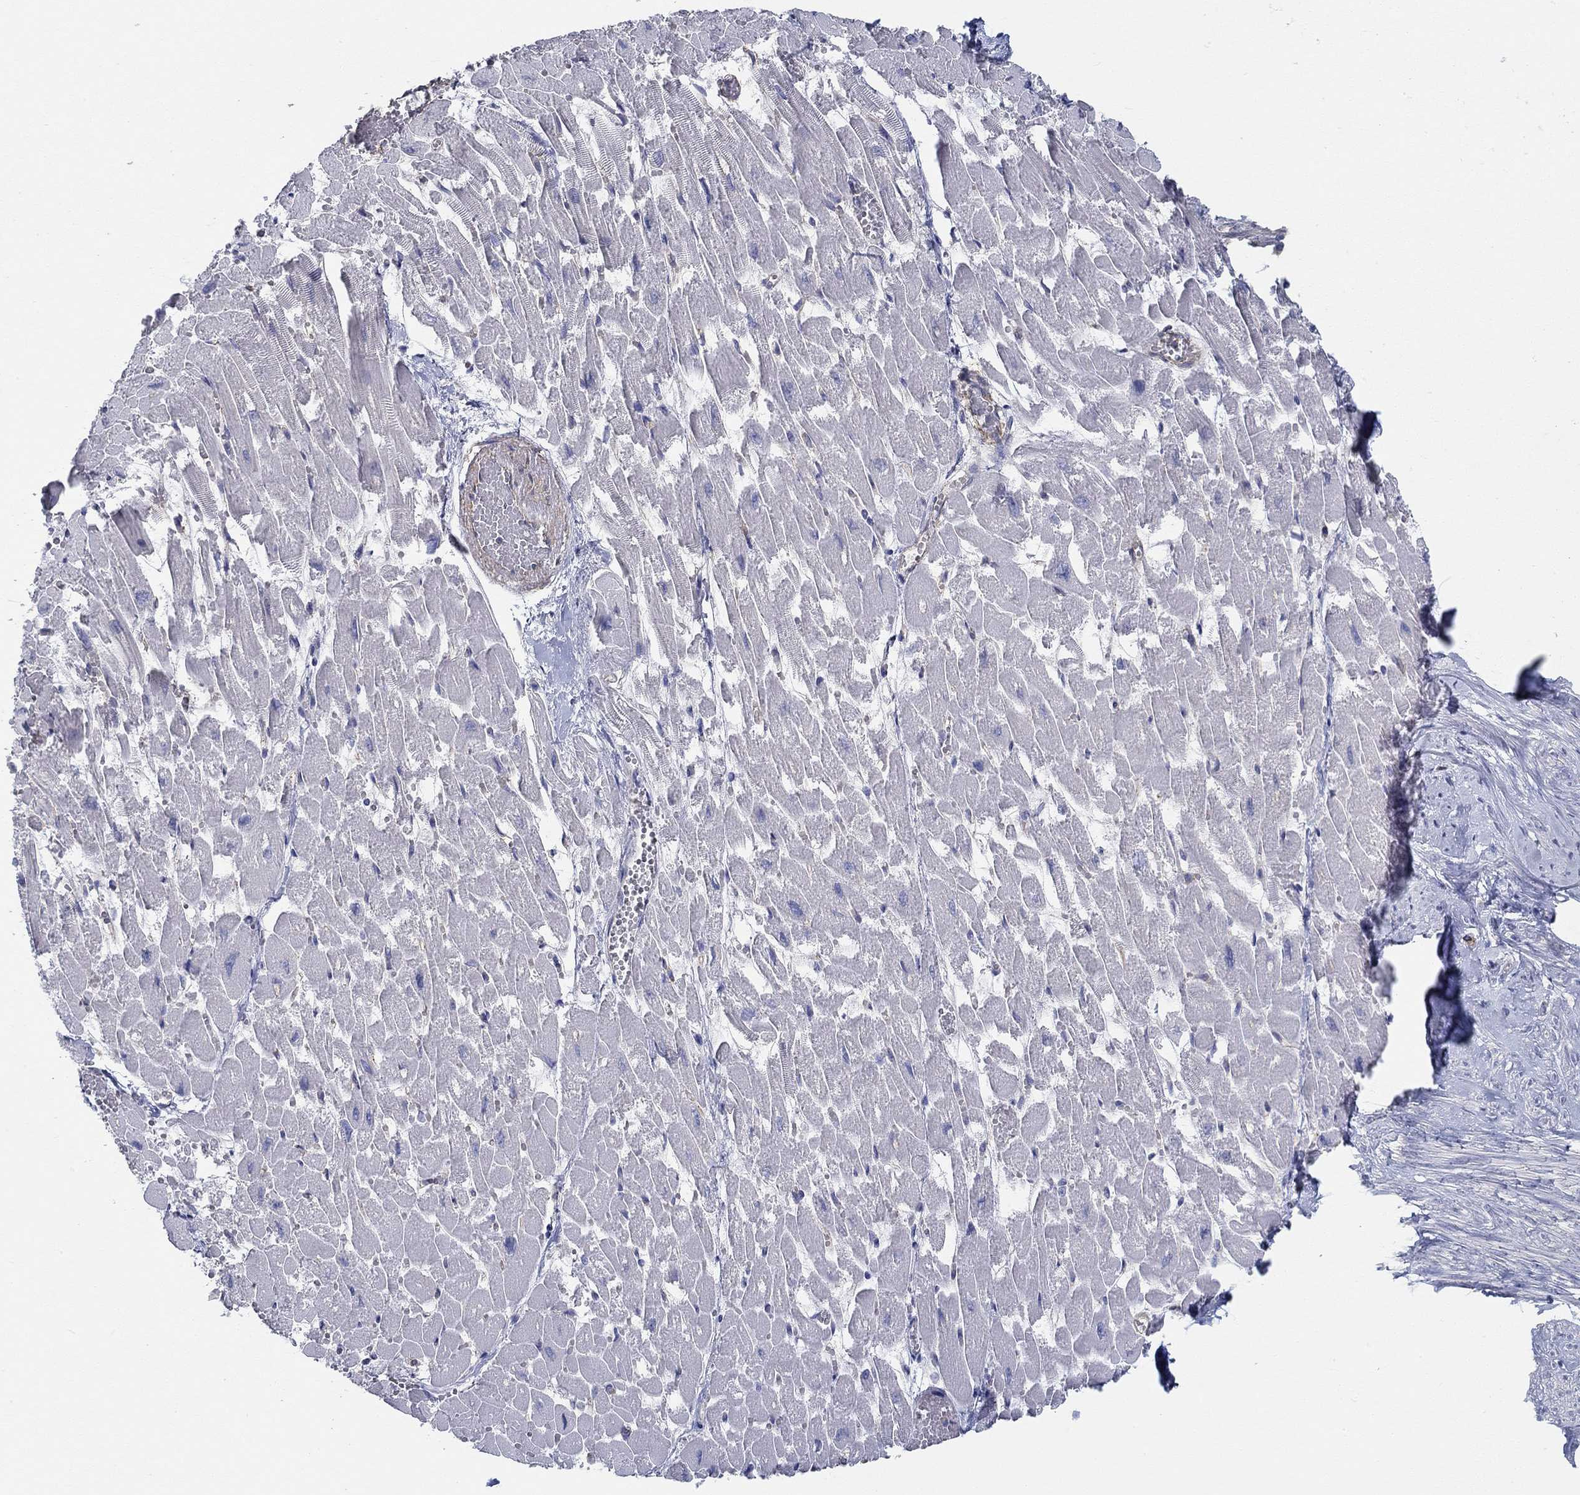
{"staining": {"intensity": "negative", "quantity": "none", "location": "none"}, "tissue": "heart muscle", "cell_type": "Cardiomyocytes", "image_type": "normal", "snomed": [{"axis": "morphology", "description": "Normal tissue, NOS"}, {"axis": "topography", "description": "Heart"}], "caption": "The image shows no significant expression in cardiomyocytes of heart muscle.", "gene": "BBOF1", "patient": {"sex": "female", "age": 52}}